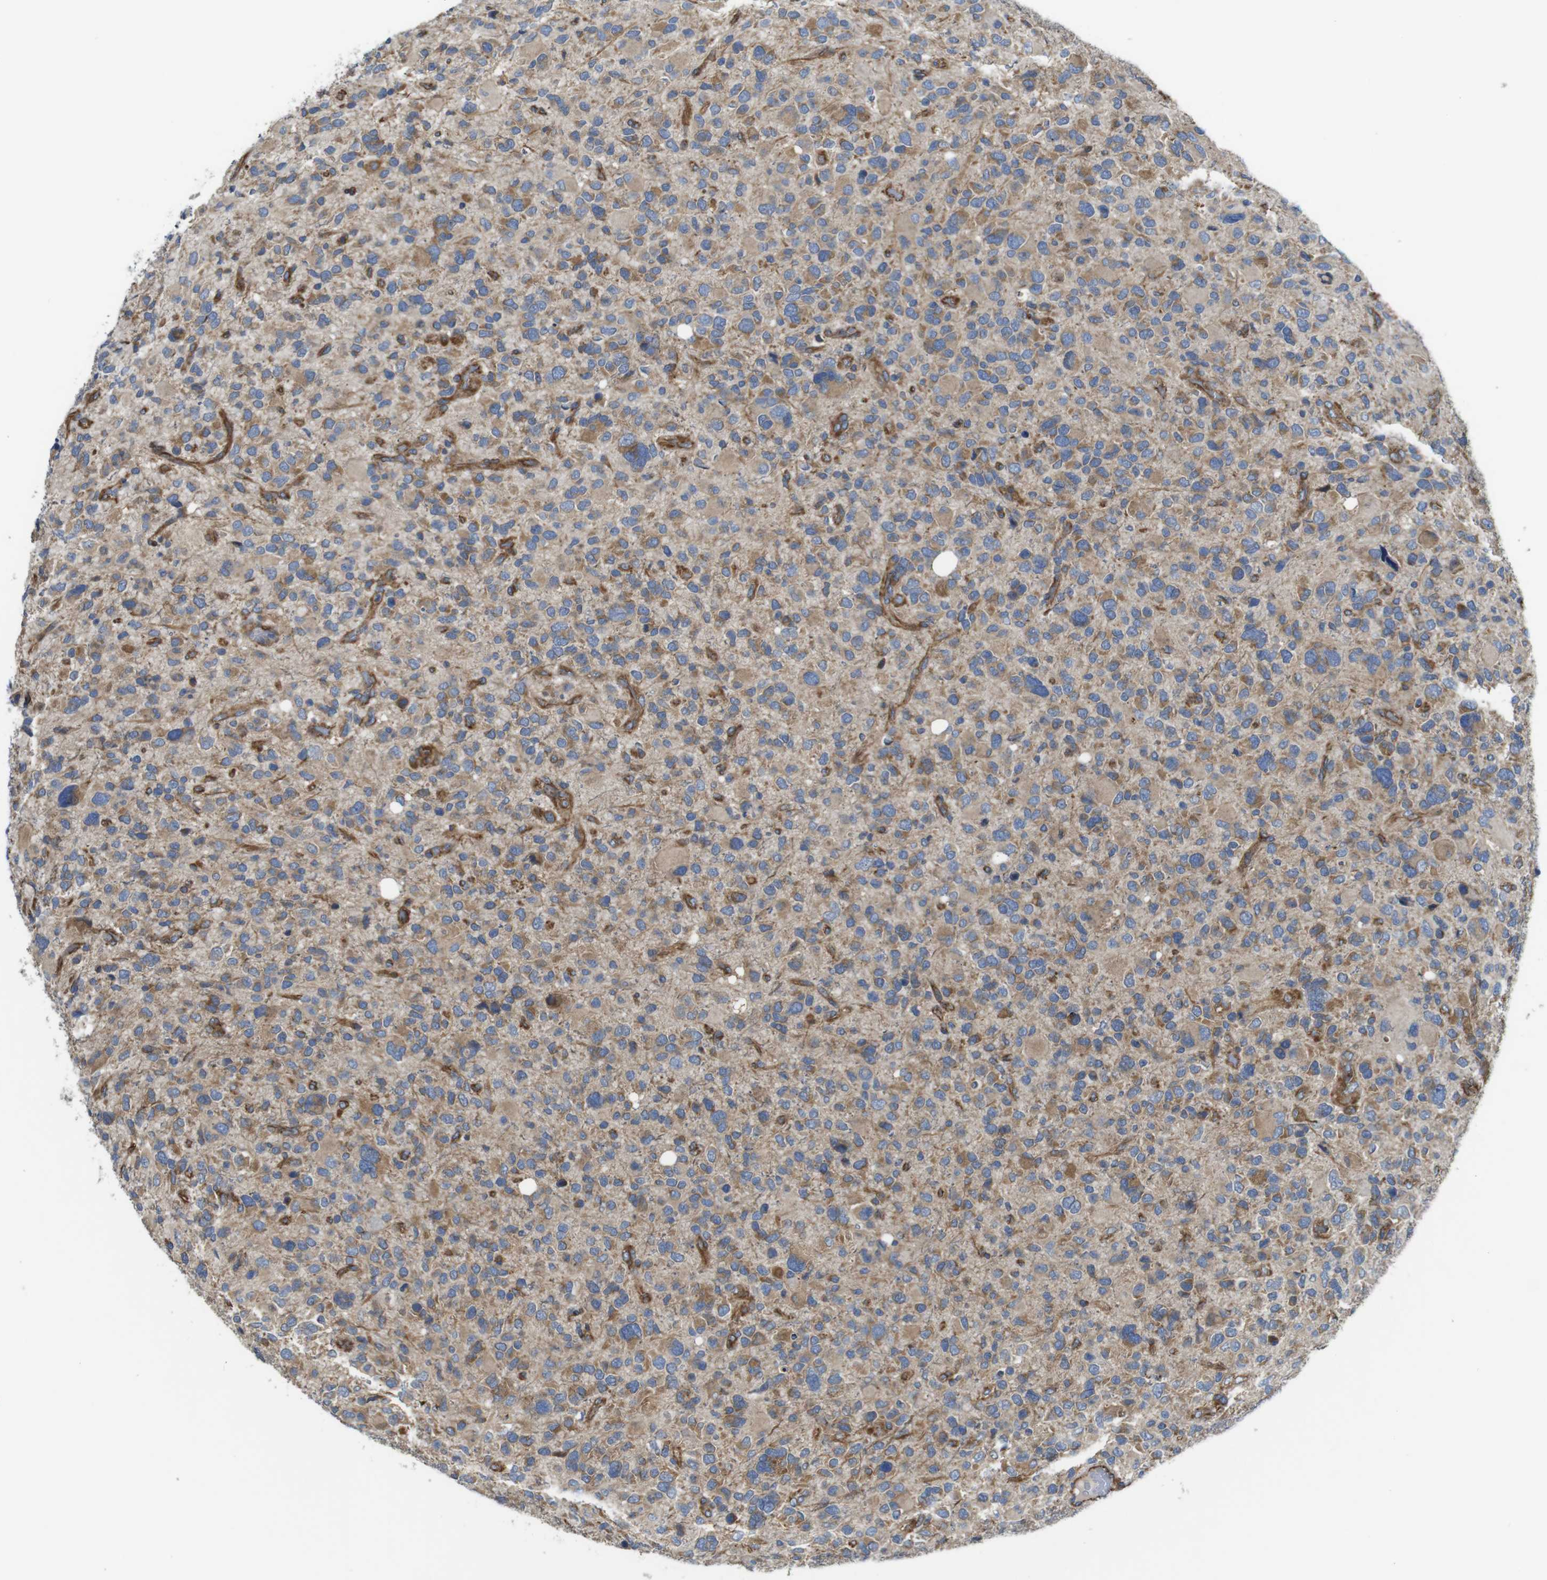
{"staining": {"intensity": "moderate", "quantity": ">75%", "location": "cytoplasmic/membranous"}, "tissue": "glioma", "cell_type": "Tumor cells", "image_type": "cancer", "snomed": [{"axis": "morphology", "description": "Glioma, malignant, High grade"}, {"axis": "topography", "description": "Brain"}], "caption": "About >75% of tumor cells in malignant glioma (high-grade) display moderate cytoplasmic/membranous protein expression as visualized by brown immunohistochemical staining.", "gene": "POMK", "patient": {"sex": "male", "age": 48}}